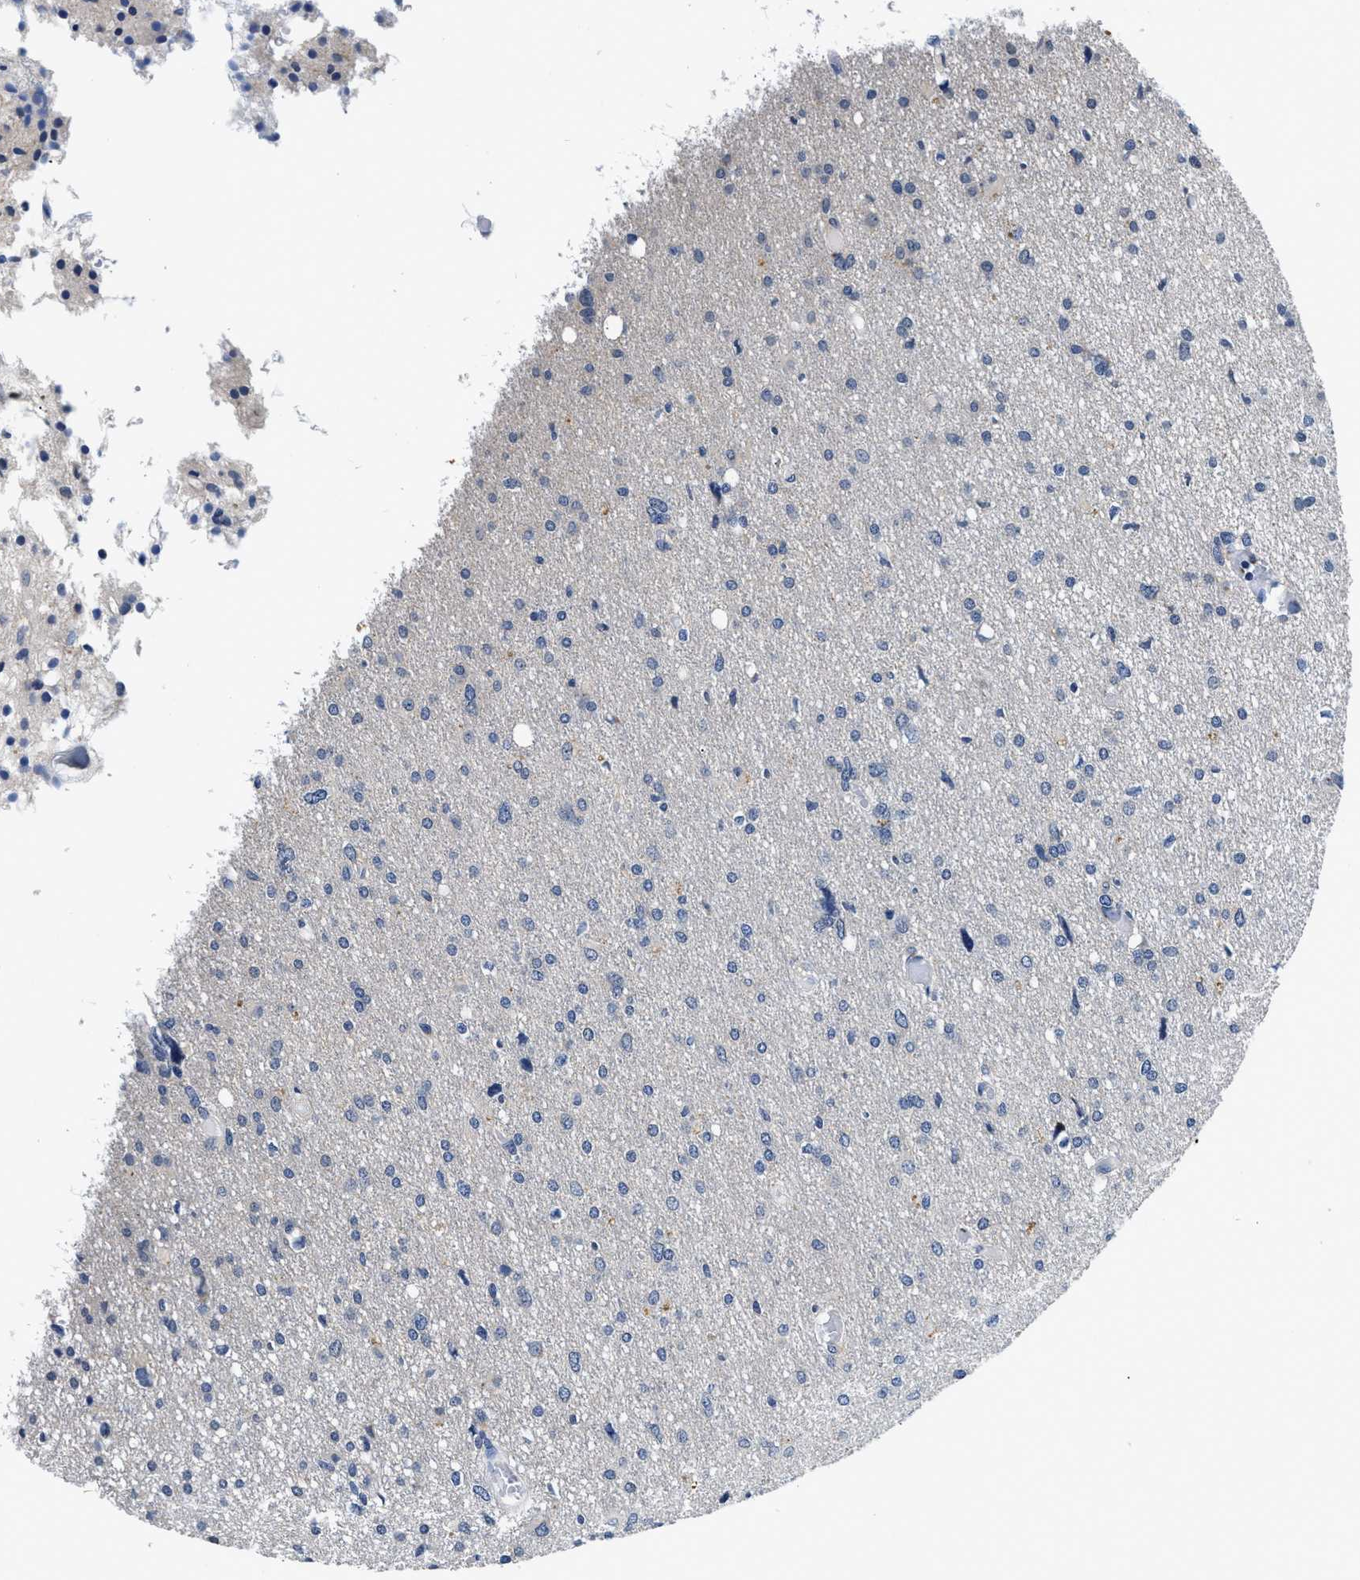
{"staining": {"intensity": "negative", "quantity": "none", "location": "none"}, "tissue": "glioma", "cell_type": "Tumor cells", "image_type": "cancer", "snomed": [{"axis": "morphology", "description": "Glioma, malignant, High grade"}, {"axis": "topography", "description": "Brain"}], "caption": "IHC image of neoplastic tissue: human glioma stained with DAB (3,3'-diaminobenzidine) reveals no significant protein staining in tumor cells.", "gene": "MEA1", "patient": {"sex": "female", "age": 59}}